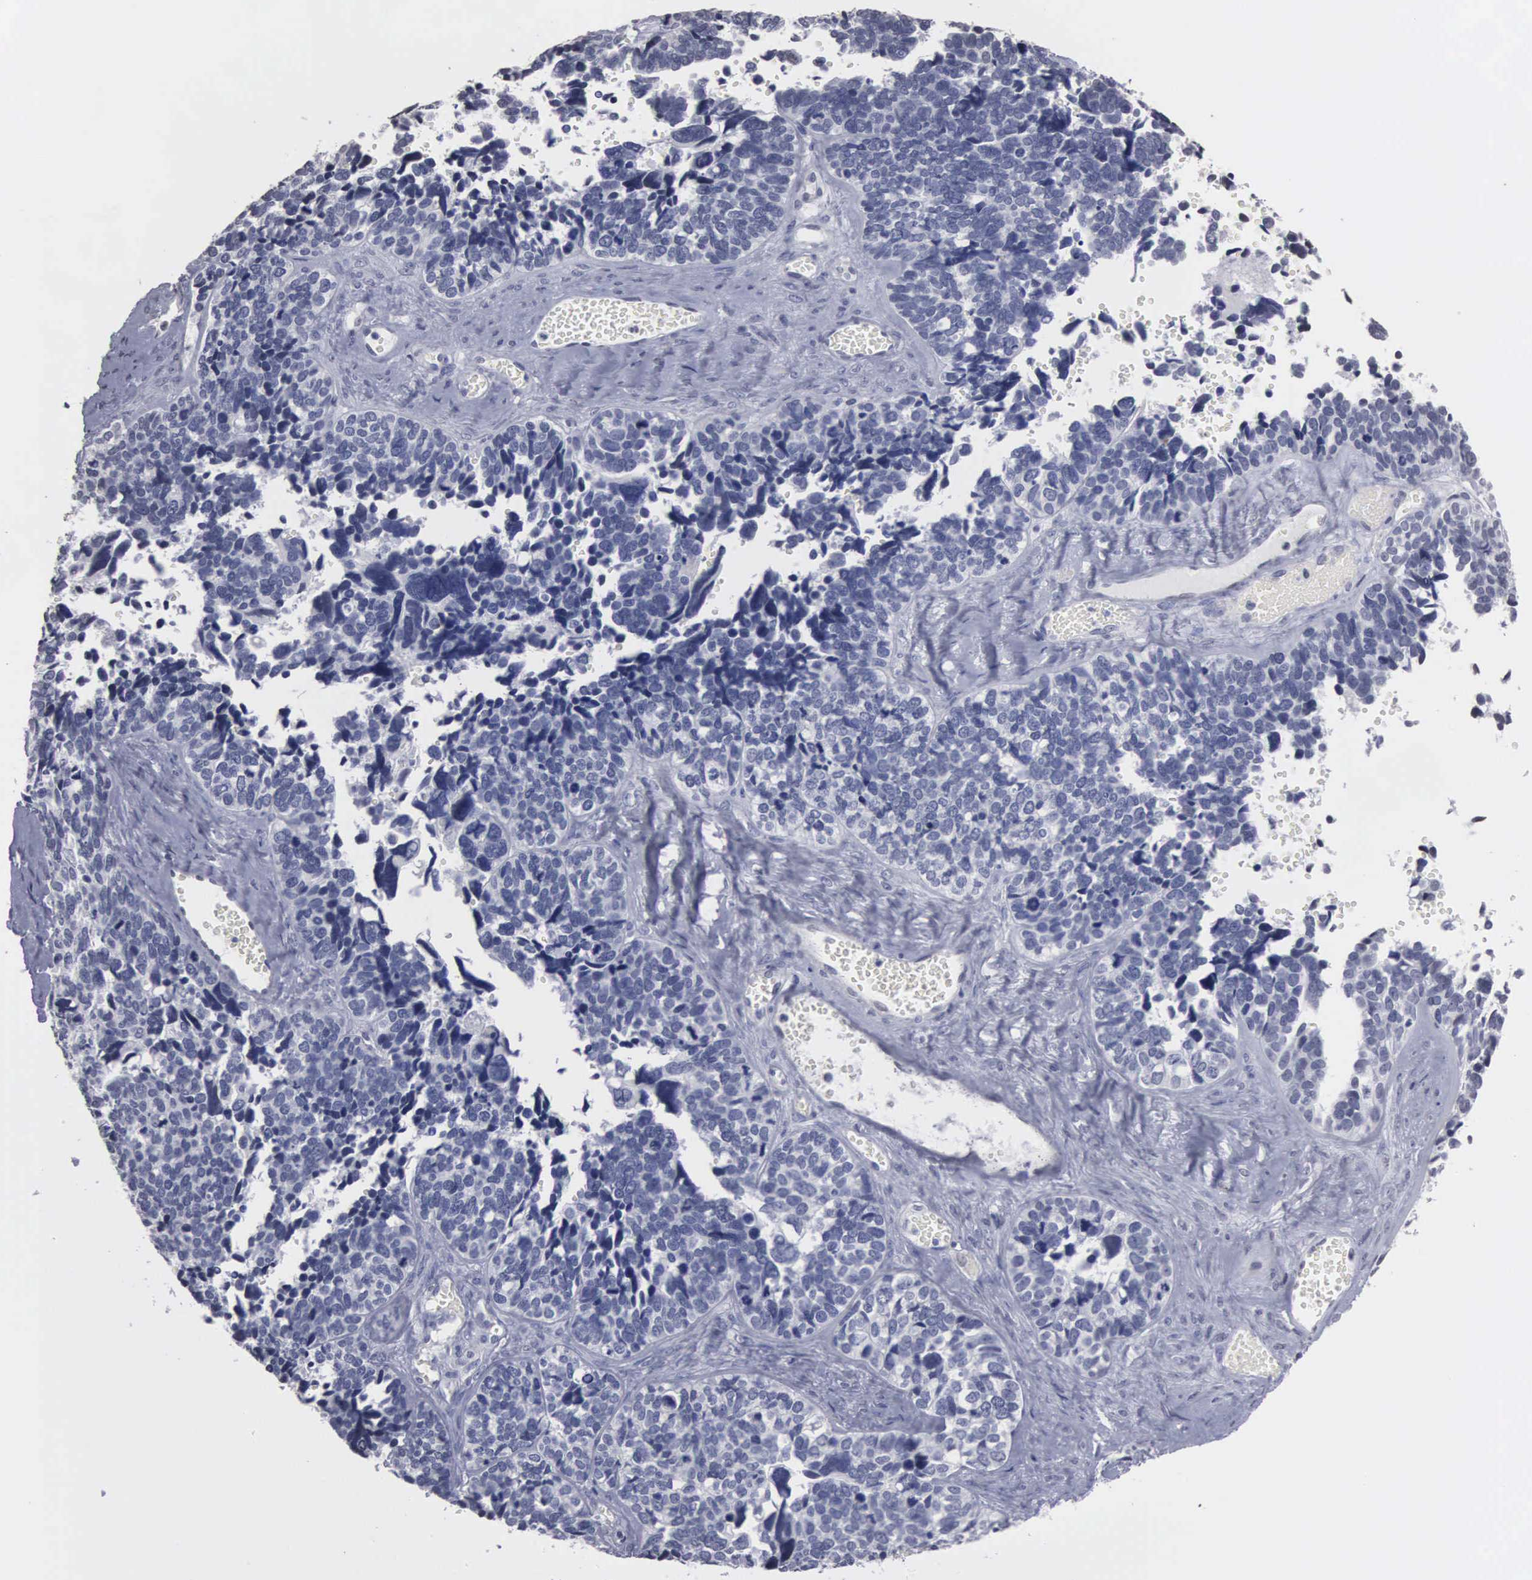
{"staining": {"intensity": "negative", "quantity": "none", "location": "none"}, "tissue": "ovarian cancer", "cell_type": "Tumor cells", "image_type": "cancer", "snomed": [{"axis": "morphology", "description": "Cystadenocarcinoma, serous, NOS"}, {"axis": "topography", "description": "Ovary"}], "caption": "Protein analysis of ovarian serous cystadenocarcinoma shows no significant expression in tumor cells.", "gene": "UPB1", "patient": {"sex": "female", "age": 77}}